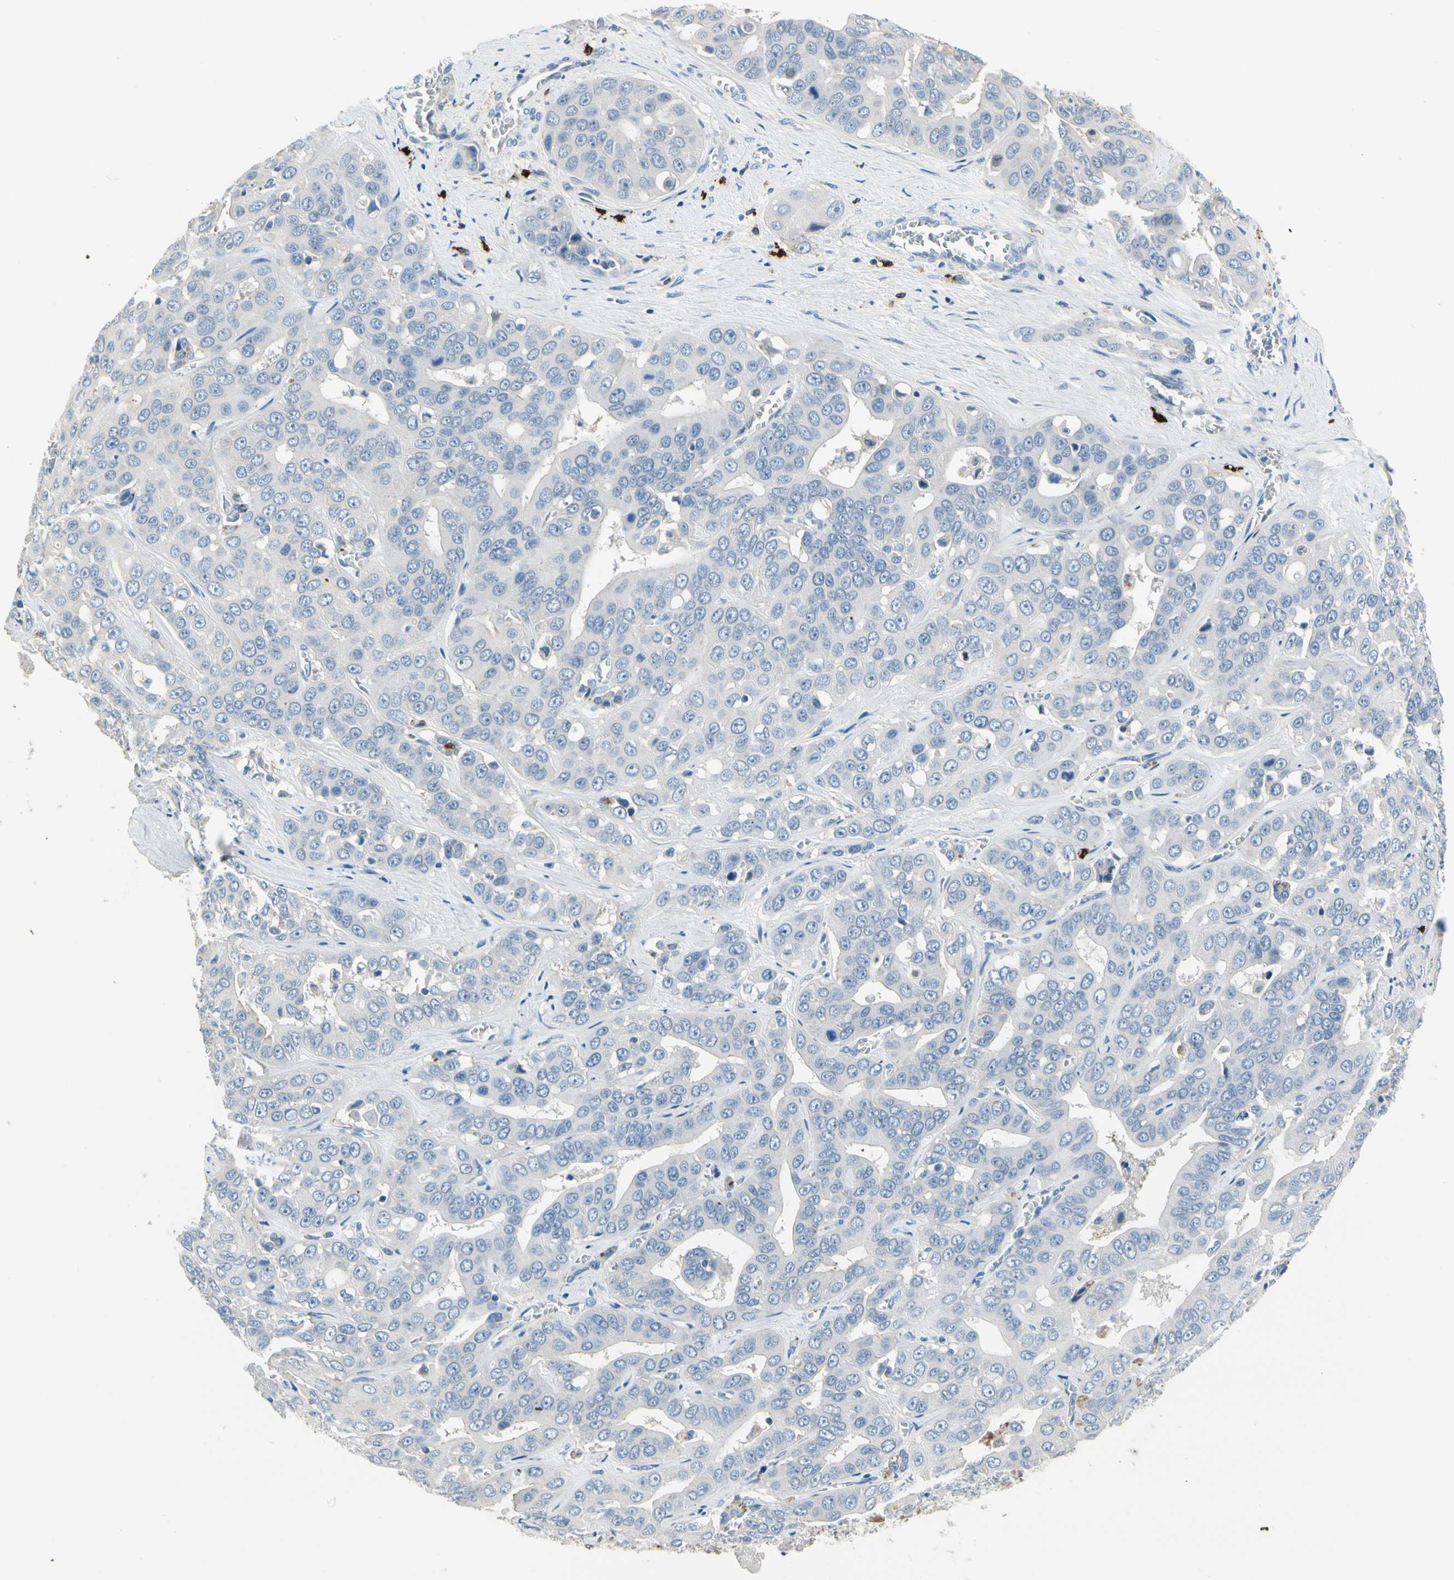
{"staining": {"intensity": "negative", "quantity": "none", "location": "none"}, "tissue": "liver cancer", "cell_type": "Tumor cells", "image_type": "cancer", "snomed": [{"axis": "morphology", "description": "Cholangiocarcinoma"}, {"axis": "topography", "description": "Liver"}], "caption": "A micrograph of human liver cholangiocarcinoma is negative for staining in tumor cells.", "gene": "CPA3", "patient": {"sex": "female", "age": 52}}